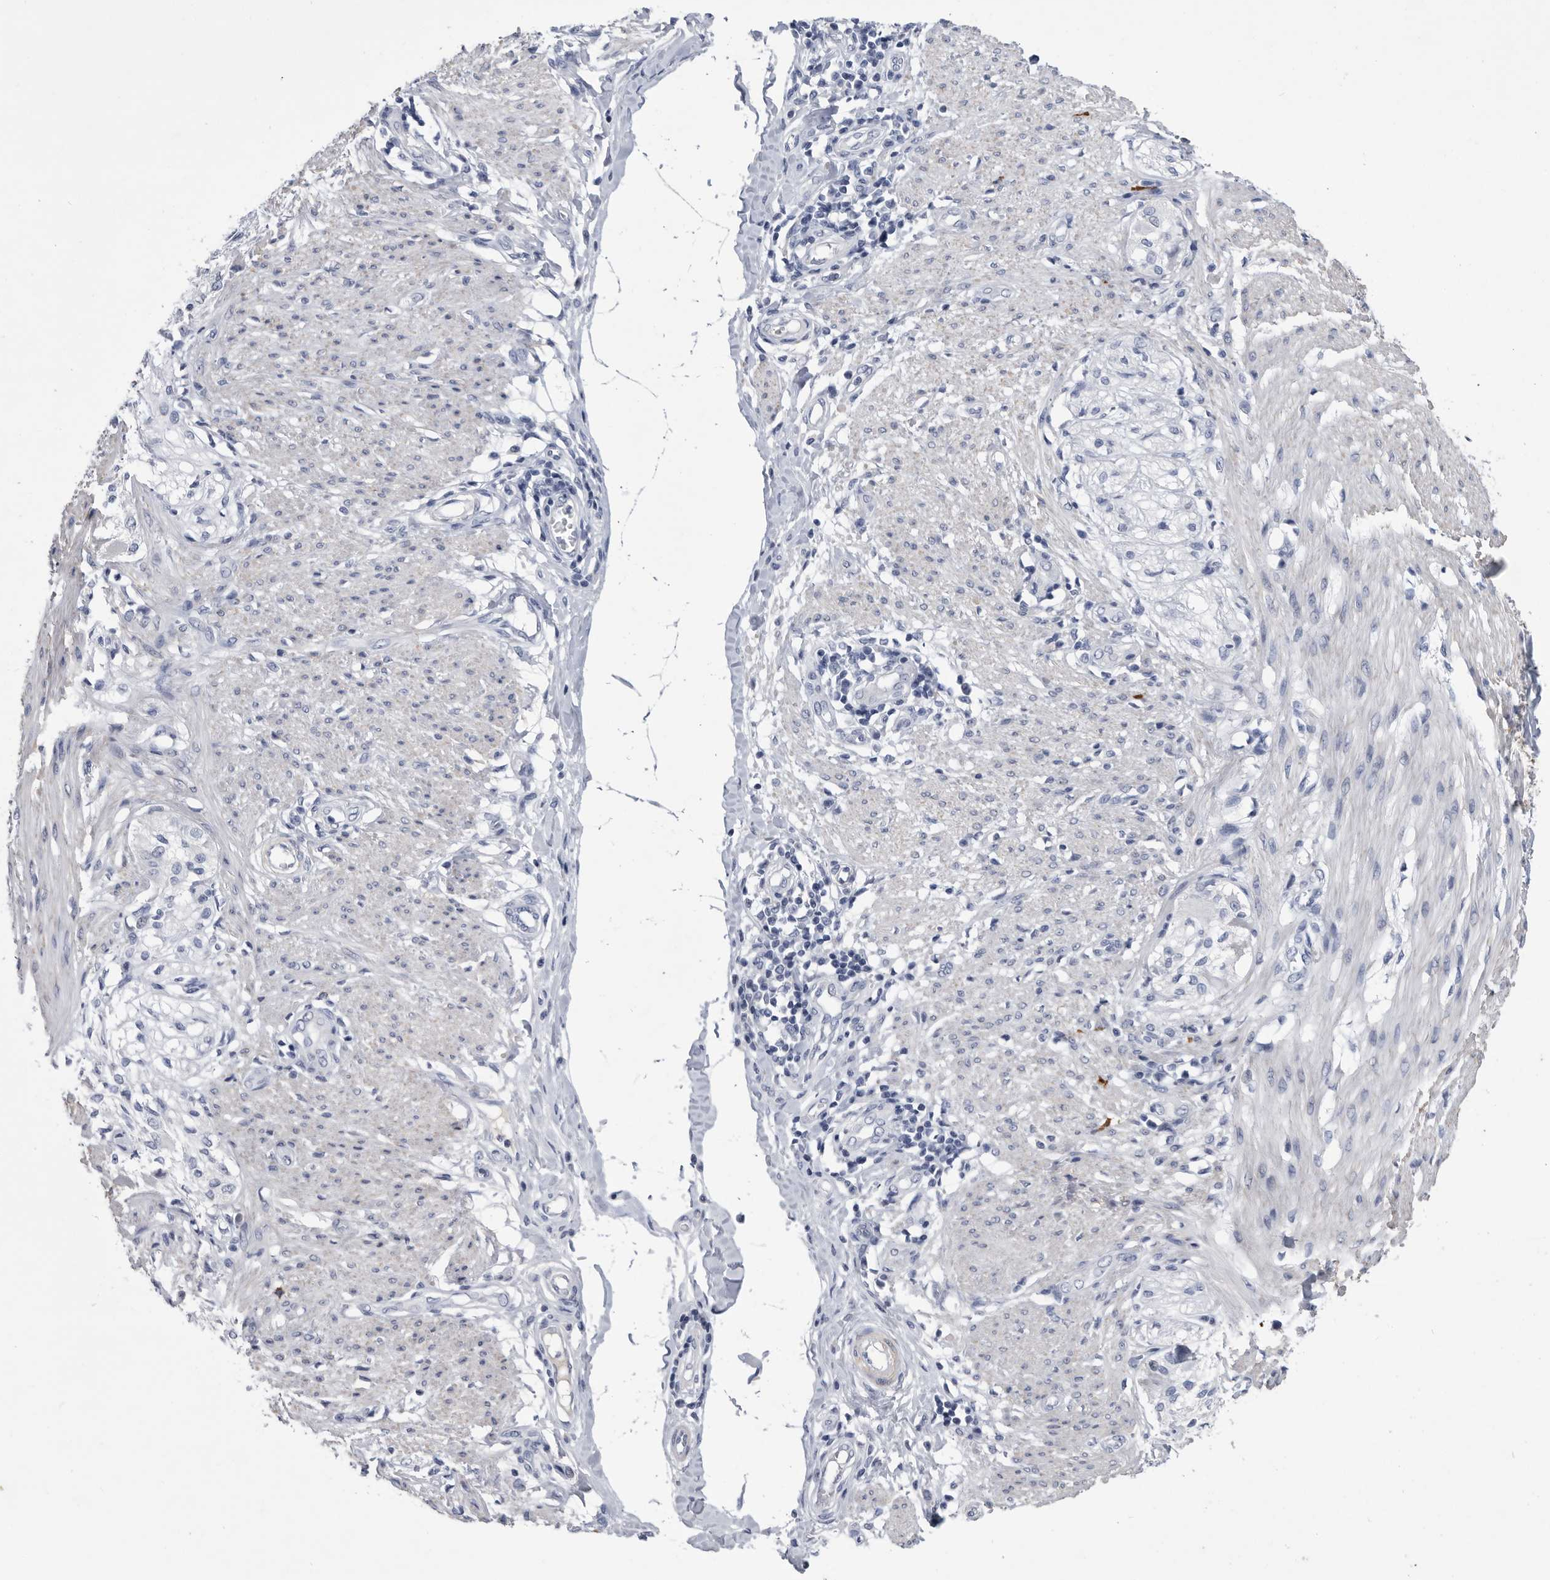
{"staining": {"intensity": "negative", "quantity": "none", "location": "none"}, "tissue": "smooth muscle", "cell_type": "Smooth muscle cells", "image_type": "normal", "snomed": [{"axis": "morphology", "description": "Normal tissue, NOS"}, {"axis": "morphology", "description": "Adenocarcinoma, NOS"}, {"axis": "topography", "description": "Colon"}, {"axis": "topography", "description": "Peripheral nerve tissue"}], "caption": "The histopathology image exhibits no staining of smooth muscle cells in unremarkable smooth muscle.", "gene": "BTBD6", "patient": {"sex": "male", "age": 14}}